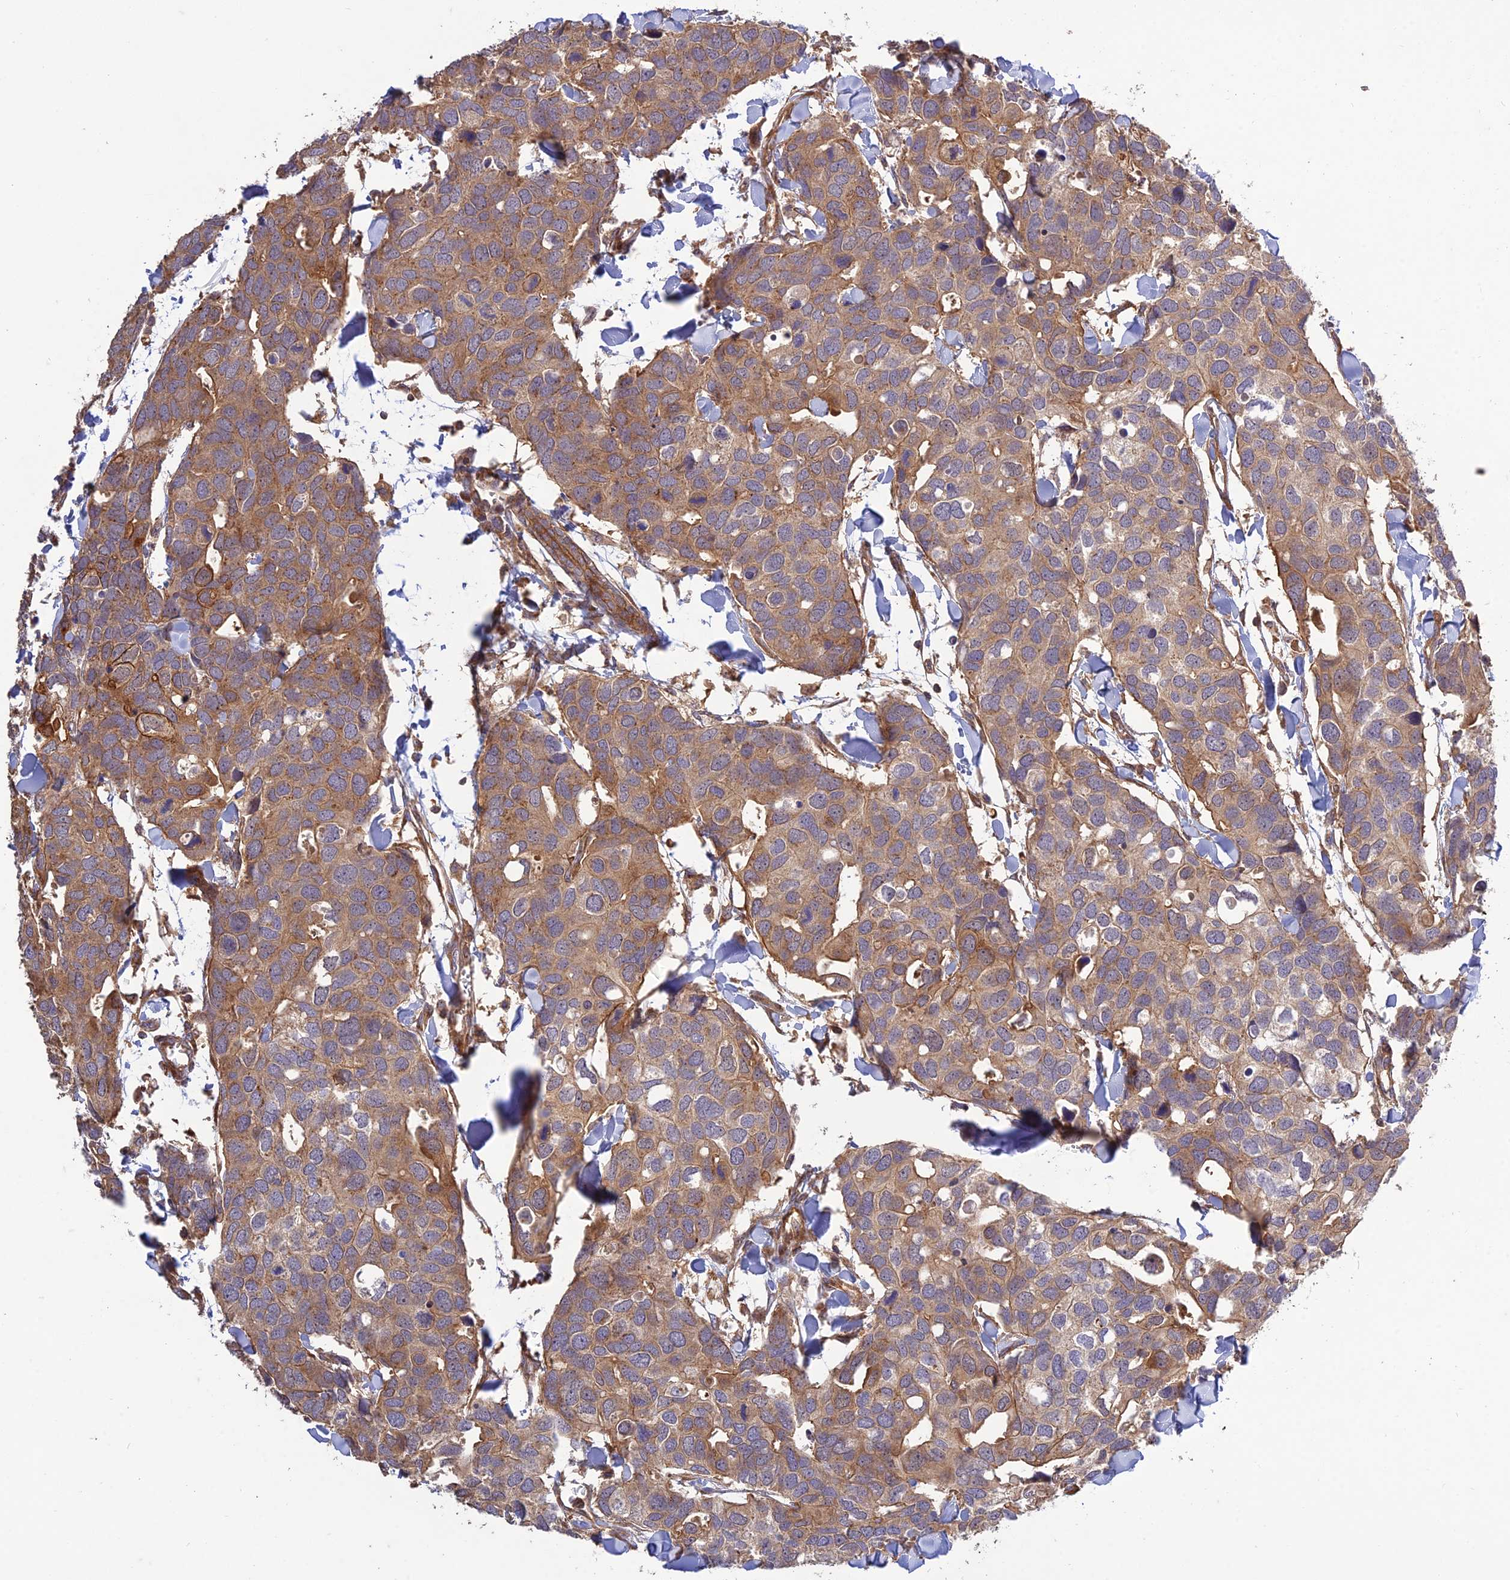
{"staining": {"intensity": "moderate", "quantity": ">75%", "location": "cytoplasmic/membranous"}, "tissue": "breast cancer", "cell_type": "Tumor cells", "image_type": "cancer", "snomed": [{"axis": "morphology", "description": "Duct carcinoma"}, {"axis": "topography", "description": "Breast"}], "caption": "Immunohistochemistry of infiltrating ductal carcinoma (breast) displays medium levels of moderate cytoplasmic/membranous expression in about >75% of tumor cells.", "gene": "TMEM131L", "patient": {"sex": "female", "age": 83}}